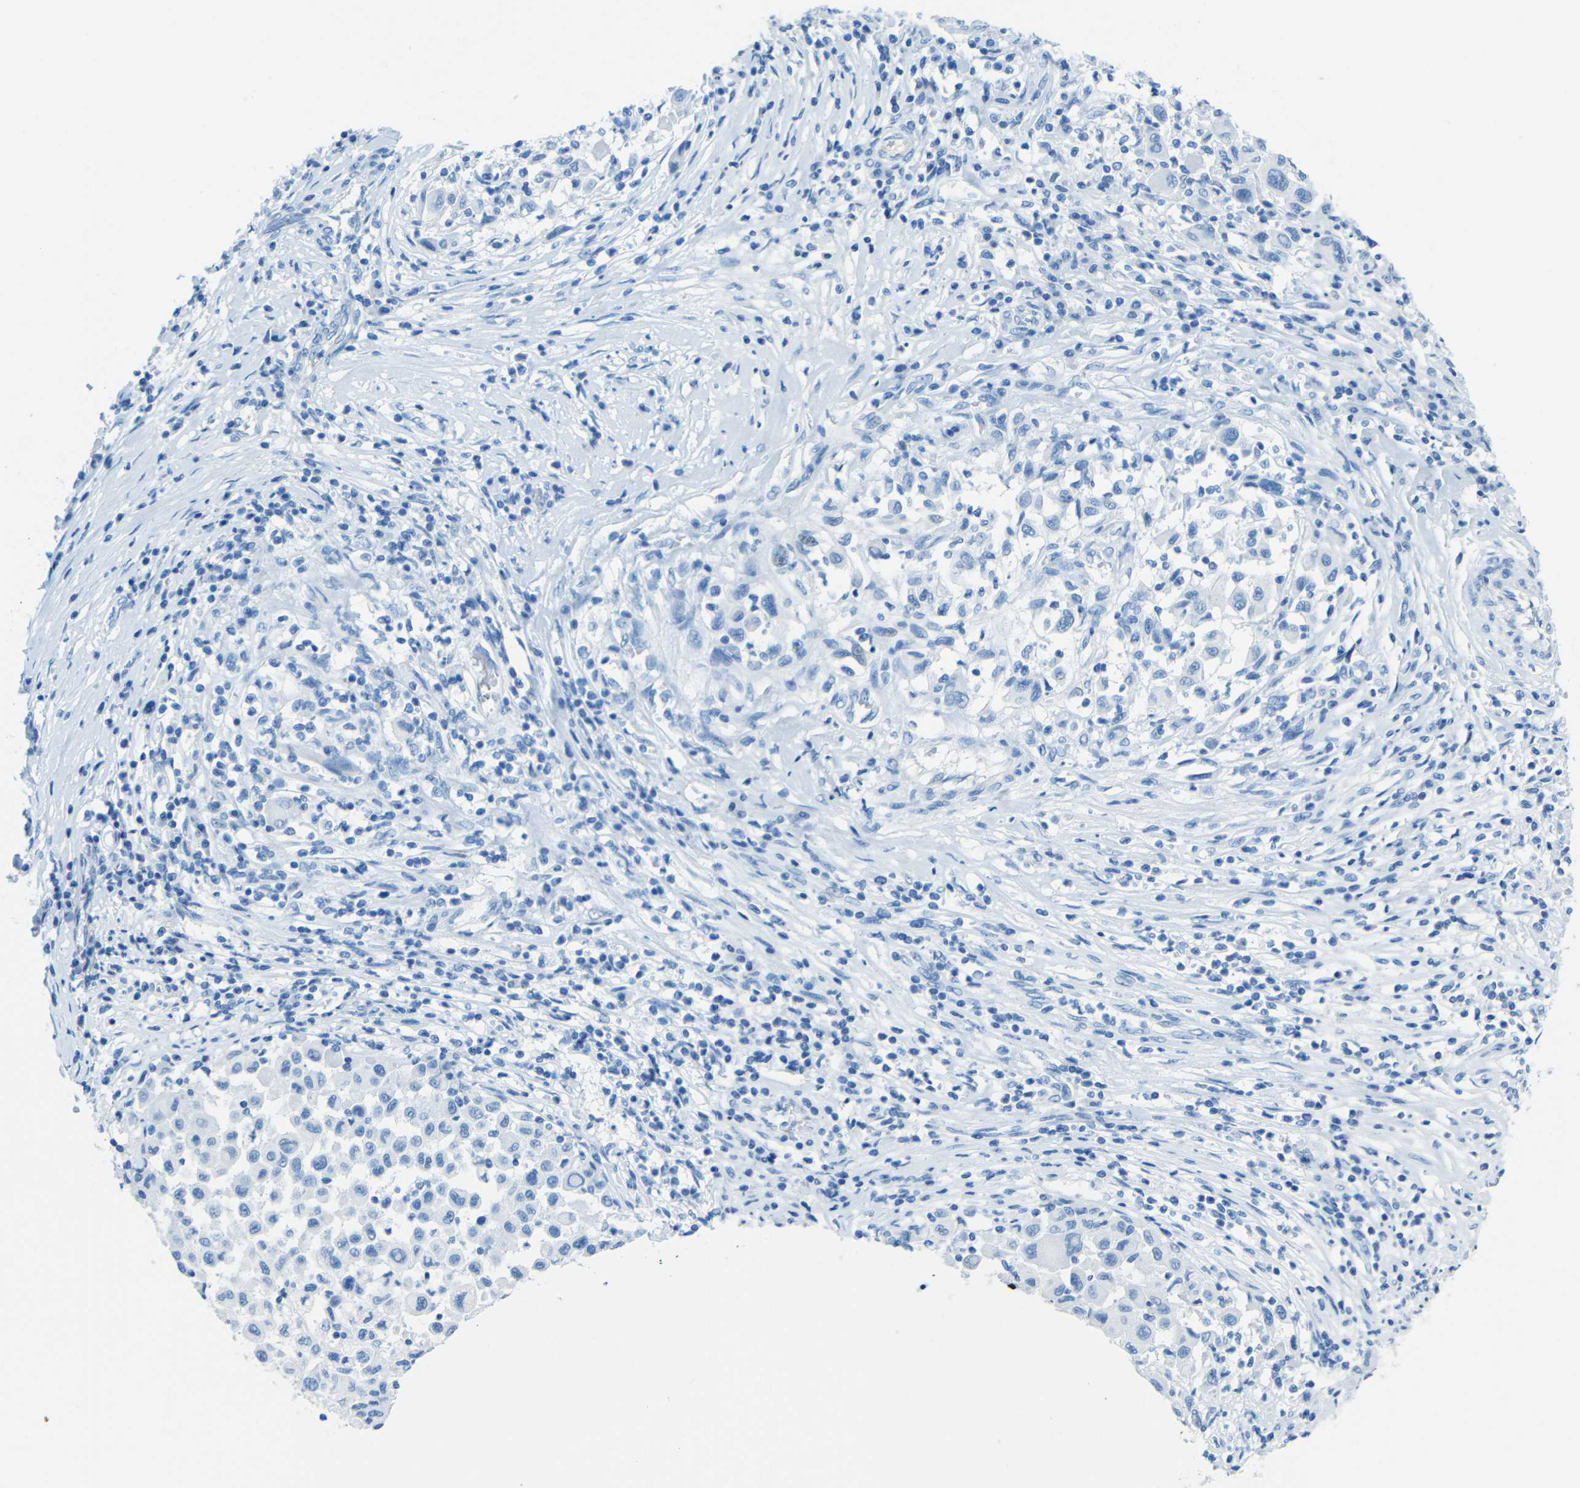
{"staining": {"intensity": "negative", "quantity": "none", "location": "none"}, "tissue": "melanoma", "cell_type": "Tumor cells", "image_type": "cancer", "snomed": [{"axis": "morphology", "description": "Malignant melanoma, Metastatic site"}, {"axis": "topography", "description": "Lymph node"}], "caption": "The histopathology image displays no staining of tumor cells in melanoma.", "gene": "TUBB4B", "patient": {"sex": "male", "age": 61}}